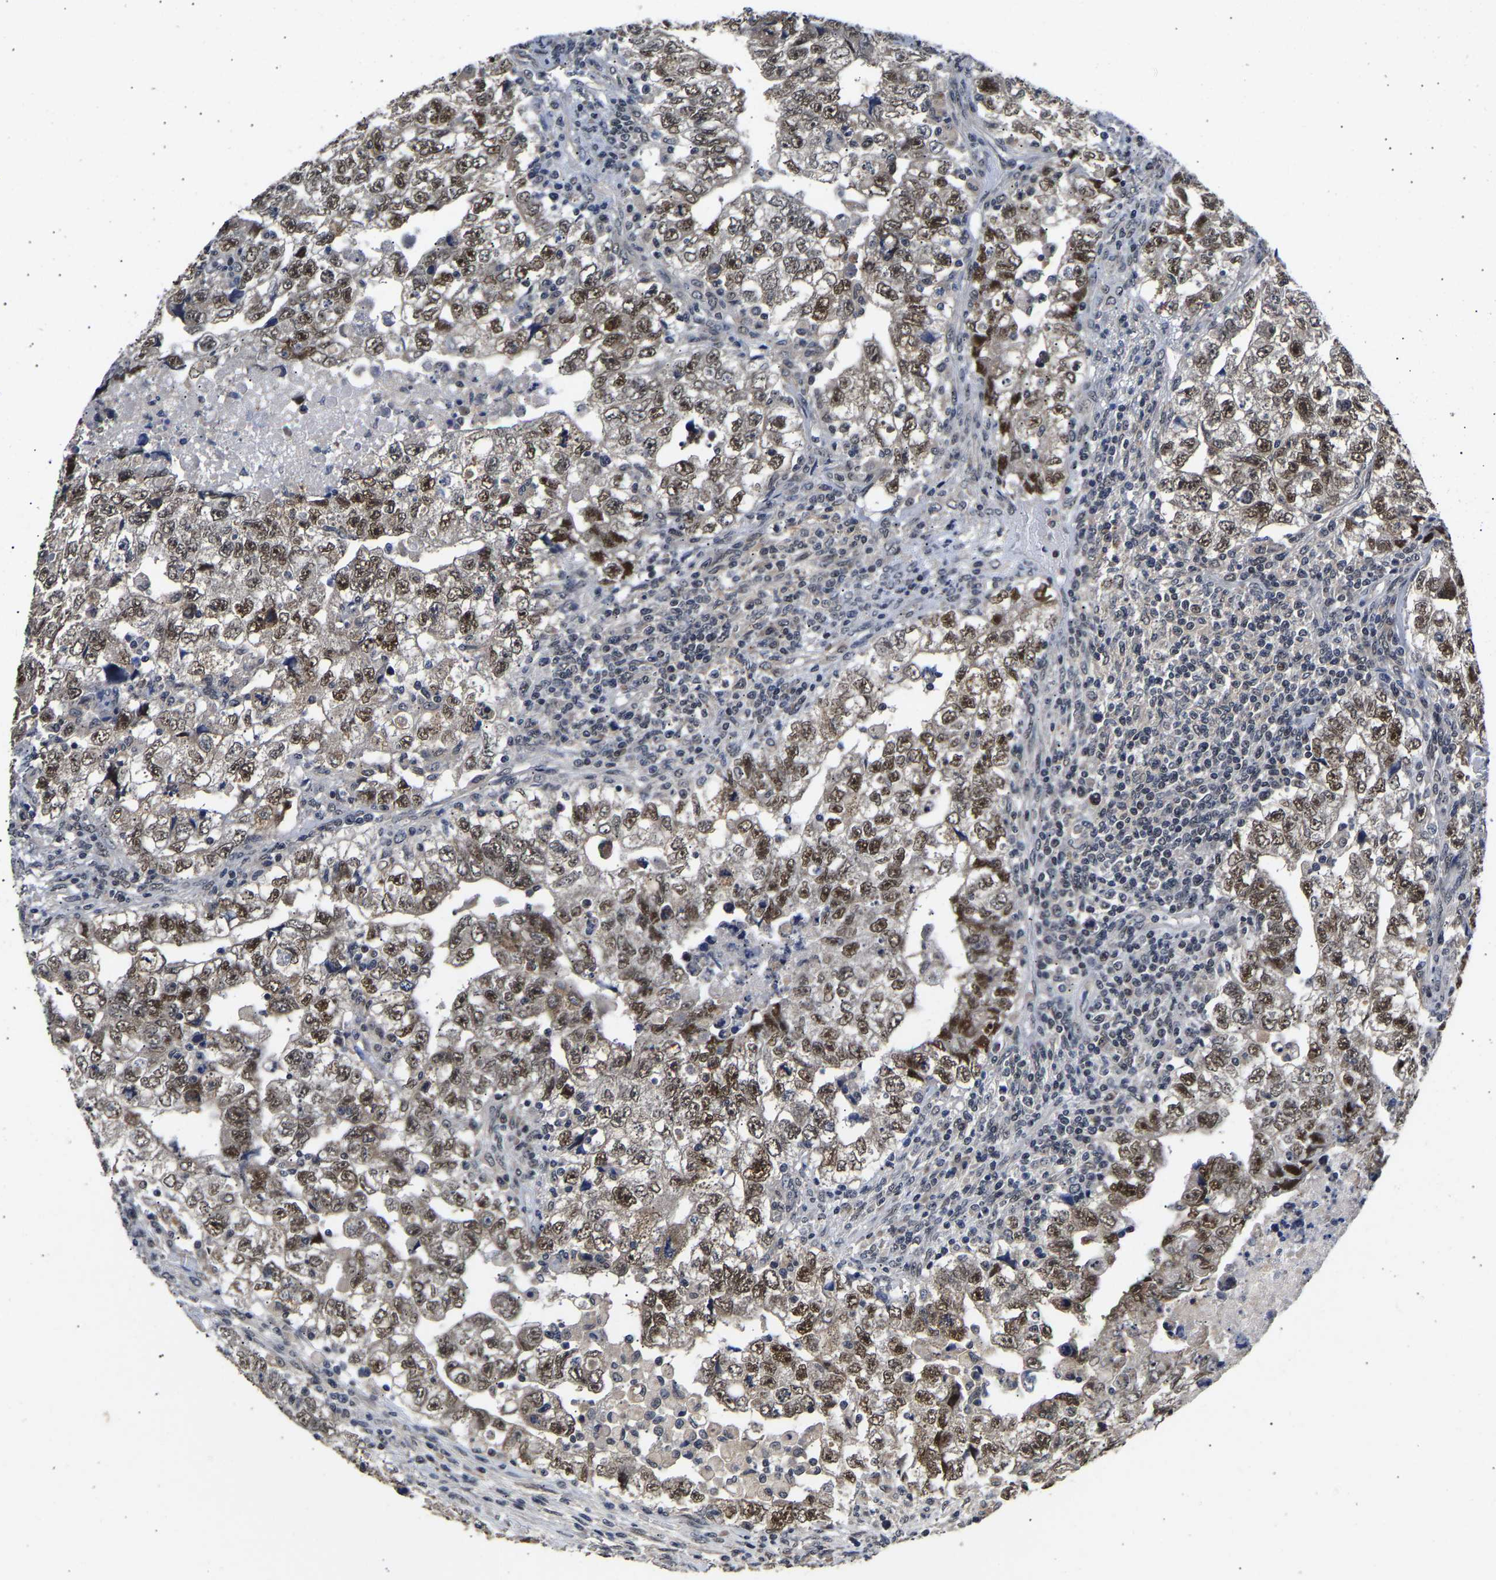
{"staining": {"intensity": "moderate", "quantity": ">75%", "location": "nuclear"}, "tissue": "testis cancer", "cell_type": "Tumor cells", "image_type": "cancer", "snomed": [{"axis": "morphology", "description": "Carcinoma, Embryonal, NOS"}, {"axis": "topography", "description": "Testis"}], "caption": "Immunohistochemical staining of testis cancer (embryonal carcinoma) displays moderate nuclear protein positivity in approximately >75% of tumor cells. The staining is performed using DAB (3,3'-diaminobenzidine) brown chromogen to label protein expression. The nuclei are counter-stained blue using hematoxylin.", "gene": "METTL16", "patient": {"sex": "male", "age": 36}}